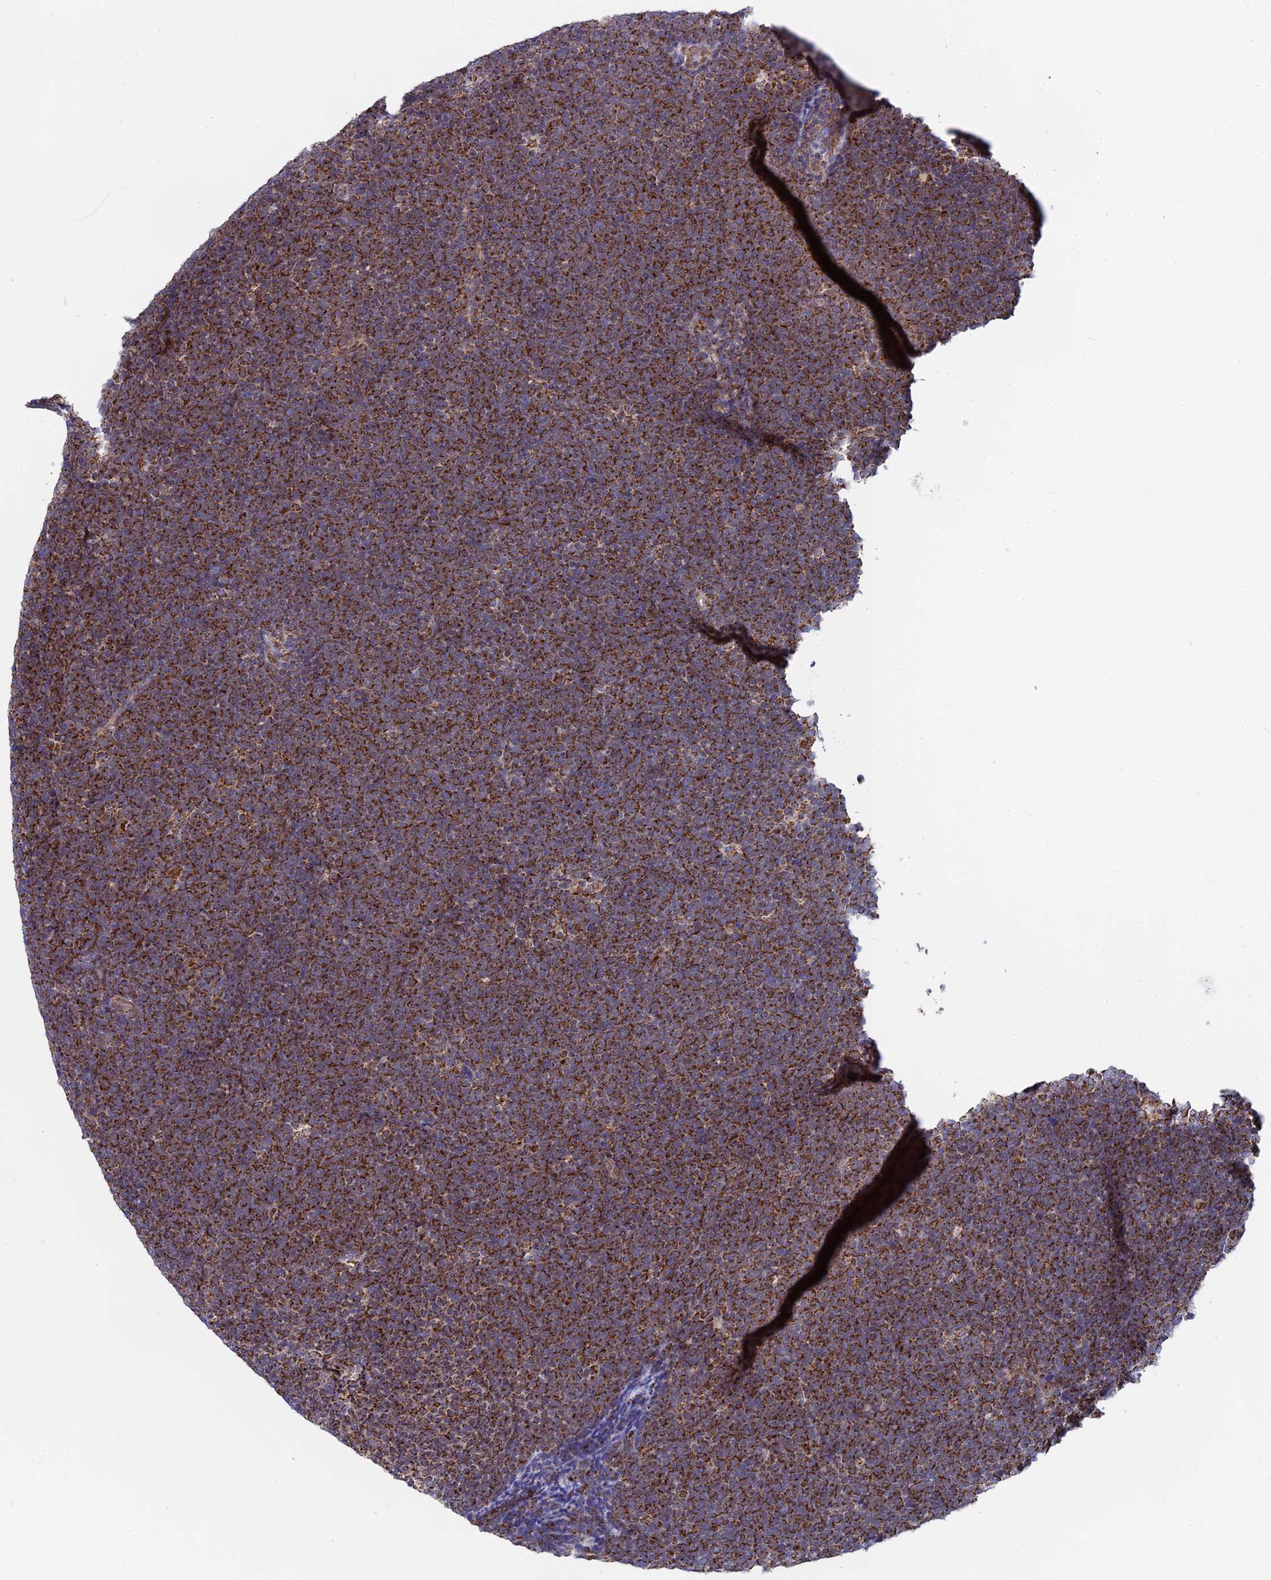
{"staining": {"intensity": "strong", "quantity": ">75%", "location": "cytoplasmic/membranous"}, "tissue": "lymphoma", "cell_type": "Tumor cells", "image_type": "cancer", "snomed": [{"axis": "morphology", "description": "Malignant lymphoma, non-Hodgkin's type, High grade"}, {"axis": "topography", "description": "Lymph node"}], "caption": "Immunohistochemical staining of human lymphoma exhibits strong cytoplasmic/membranous protein positivity in approximately >75% of tumor cells. (IHC, brightfield microscopy, high magnification).", "gene": "CDC16", "patient": {"sex": "male", "age": 13}}